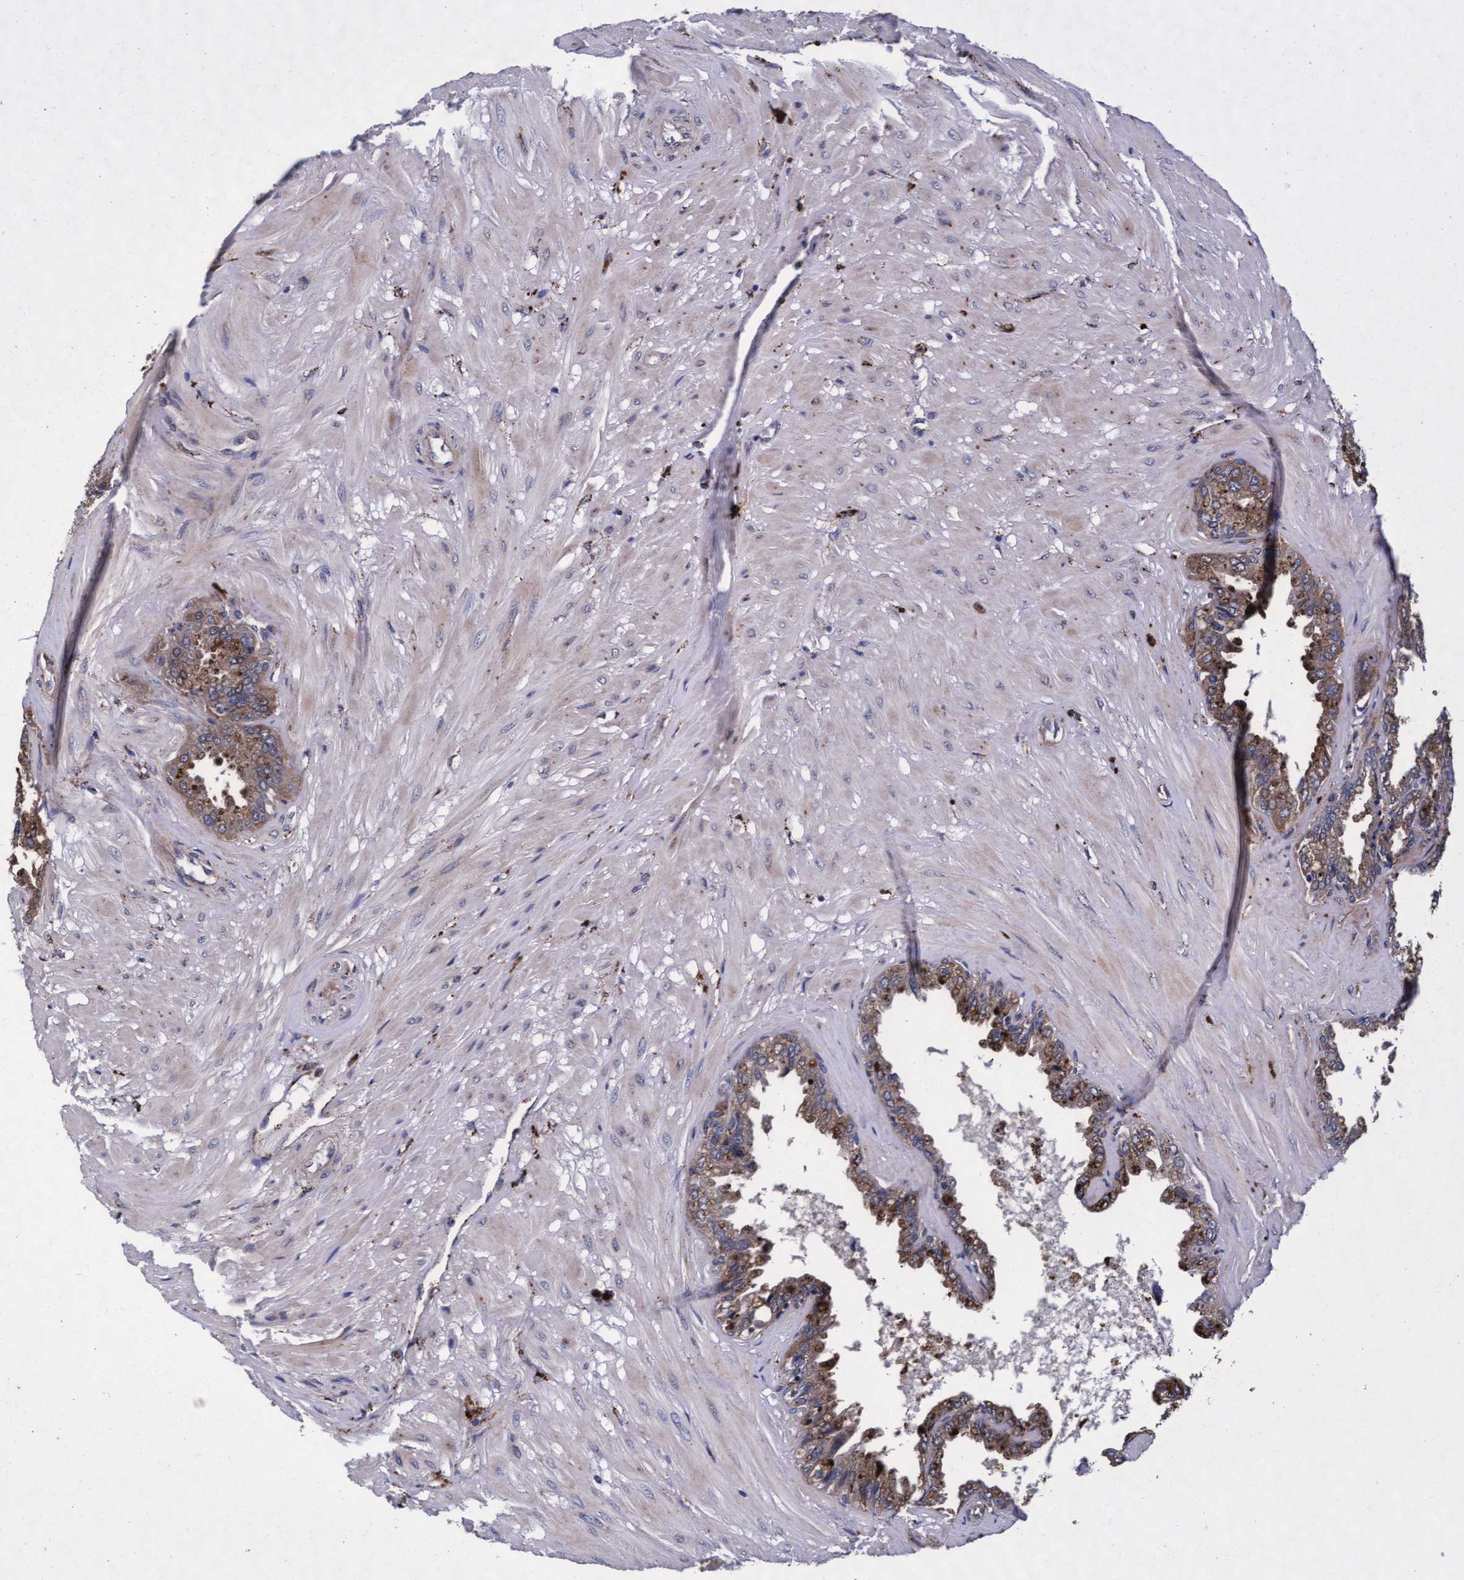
{"staining": {"intensity": "moderate", "quantity": ">75%", "location": "cytoplasmic/membranous"}, "tissue": "seminal vesicle", "cell_type": "Glandular cells", "image_type": "normal", "snomed": [{"axis": "morphology", "description": "Normal tissue, NOS"}, {"axis": "topography", "description": "Seminal veicle"}], "caption": "Unremarkable seminal vesicle was stained to show a protein in brown. There is medium levels of moderate cytoplasmic/membranous expression in approximately >75% of glandular cells.", "gene": "CPQ", "patient": {"sex": "male", "age": 46}}